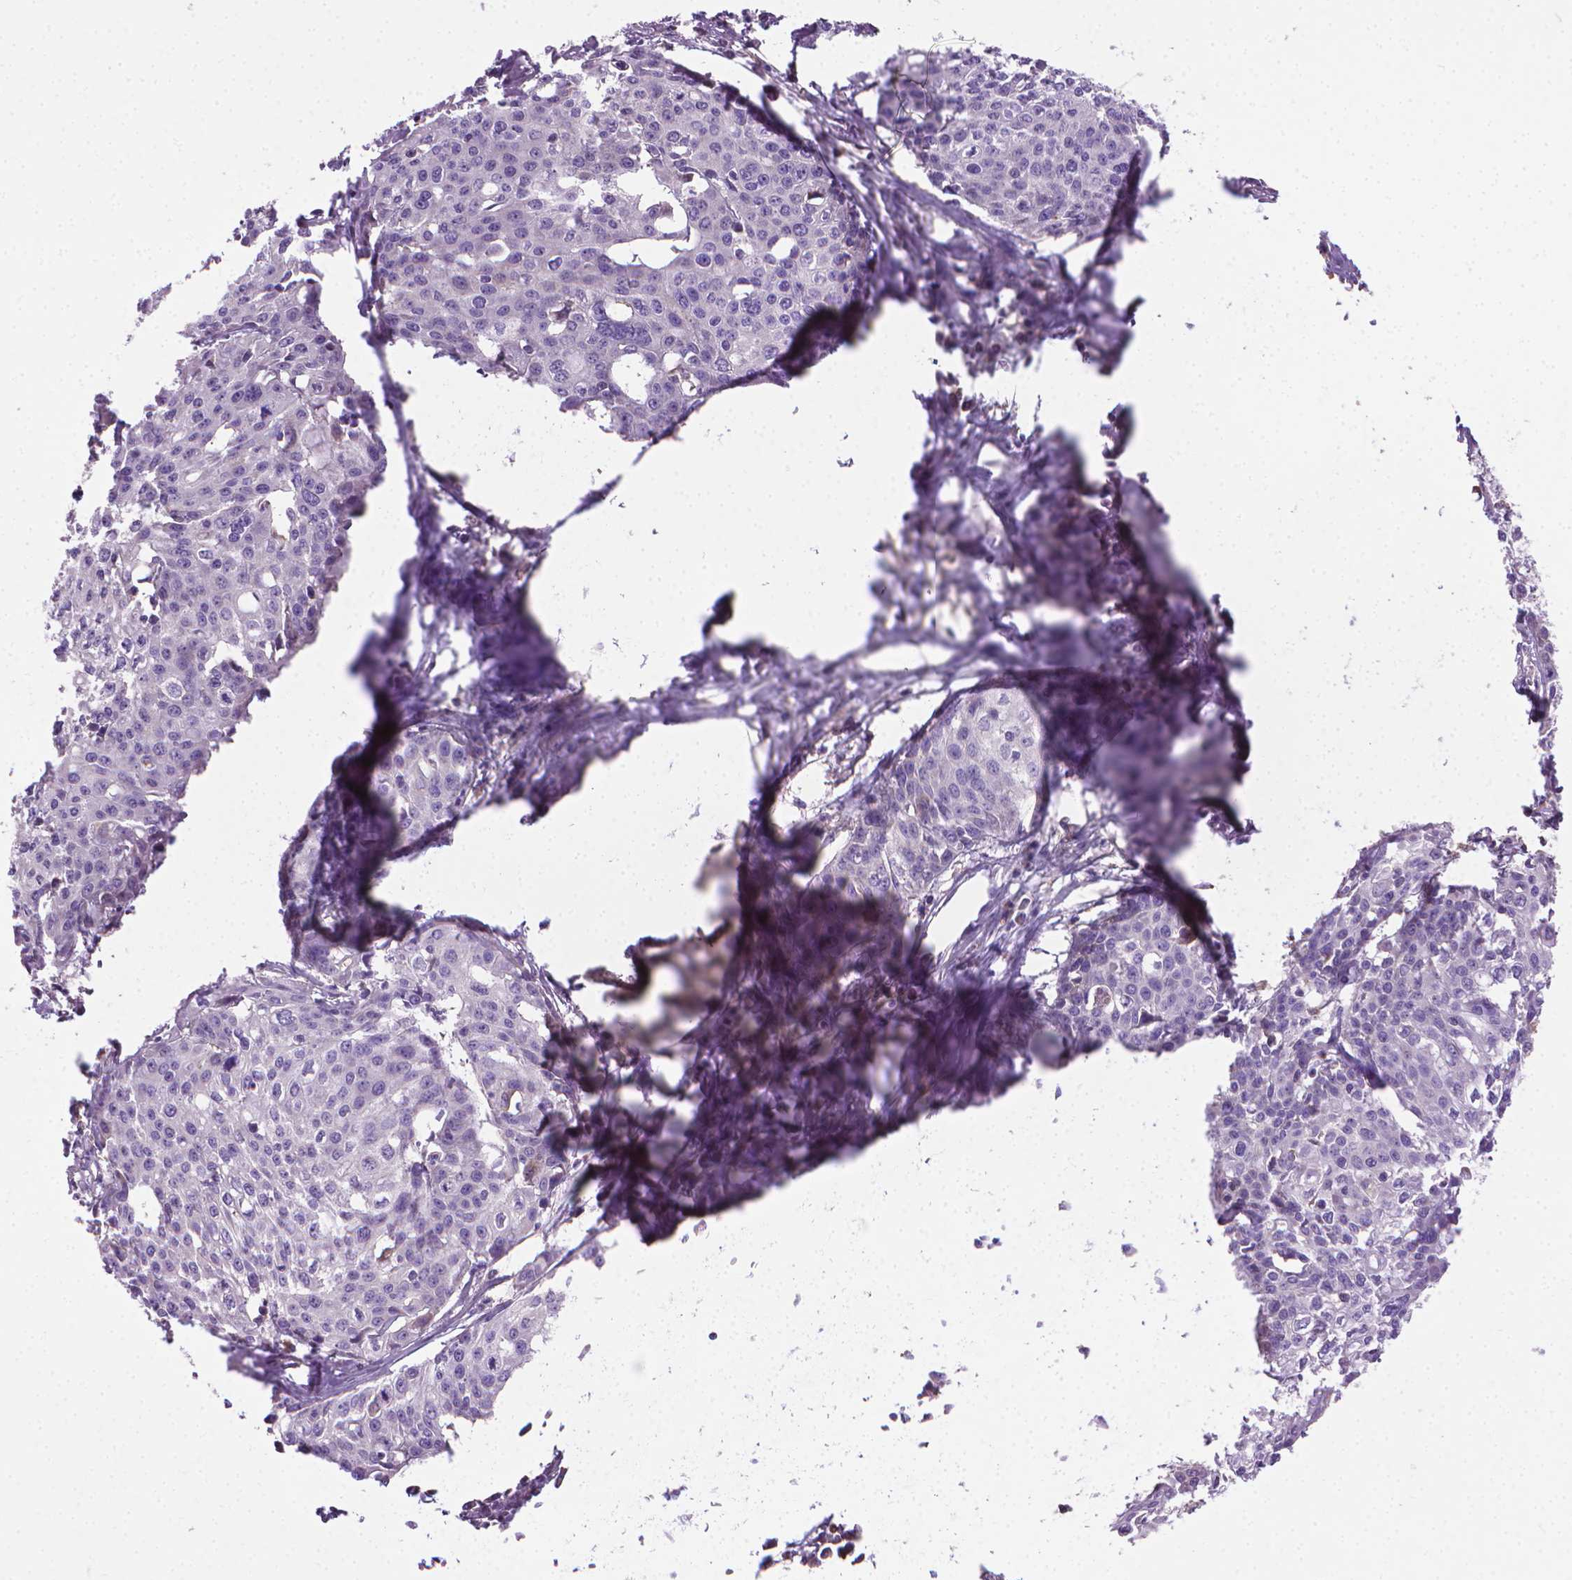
{"staining": {"intensity": "negative", "quantity": "none", "location": "none"}, "tissue": "cervical cancer", "cell_type": "Tumor cells", "image_type": "cancer", "snomed": [{"axis": "morphology", "description": "Squamous cell carcinoma, NOS"}, {"axis": "topography", "description": "Cervix"}], "caption": "The photomicrograph shows no staining of tumor cells in squamous cell carcinoma (cervical).", "gene": "SLC51B", "patient": {"sex": "female", "age": 39}}